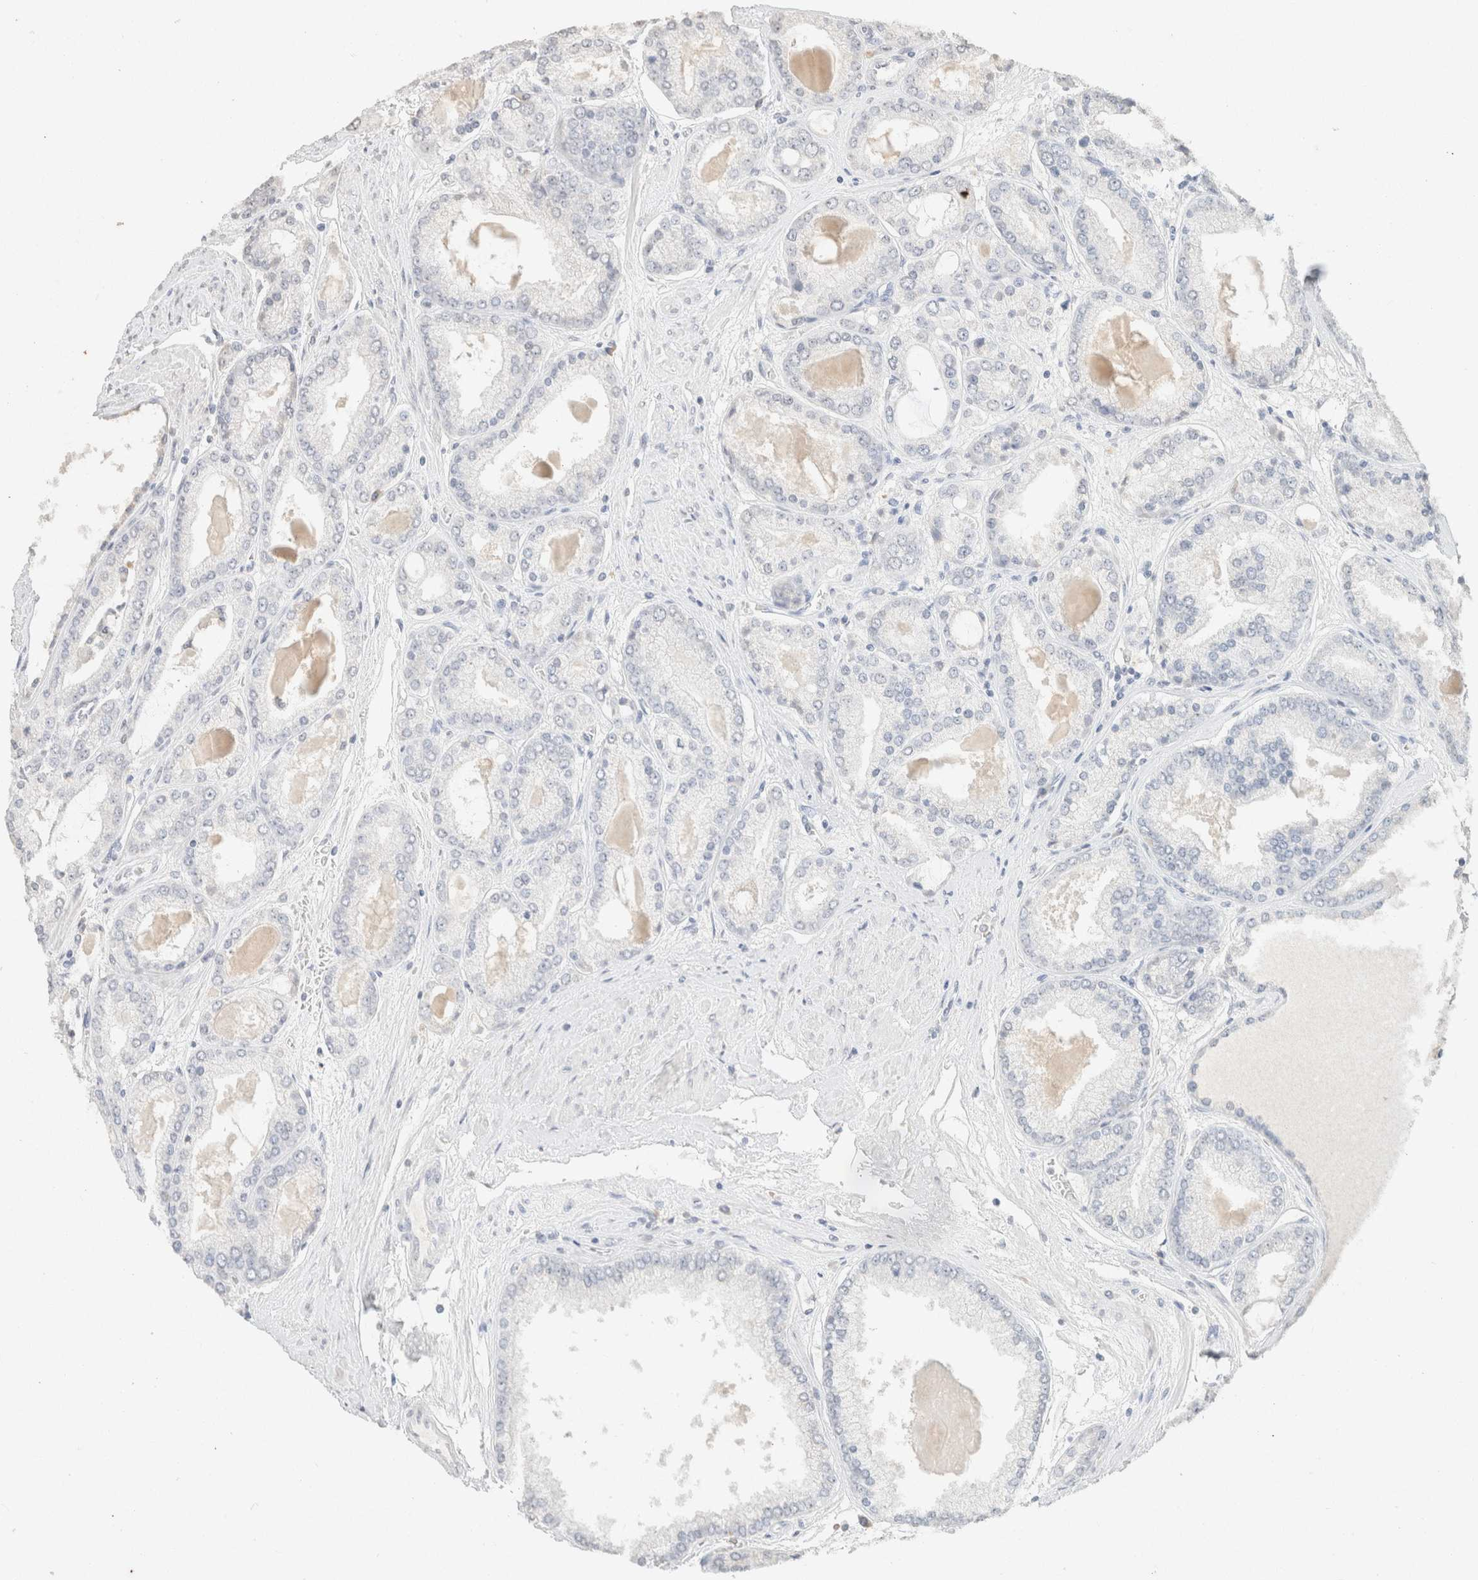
{"staining": {"intensity": "negative", "quantity": "none", "location": "none"}, "tissue": "prostate cancer", "cell_type": "Tumor cells", "image_type": "cancer", "snomed": [{"axis": "morphology", "description": "Adenocarcinoma, High grade"}, {"axis": "topography", "description": "Prostate"}], "caption": "This image is of prostate cancer (adenocarcinoma (high-grade)) stained with immunohistochemistry (IHC) to label a protein in brown with the nuclei are counter-stained blue. There is no expression in tumor cells.", "gene": "CPA1", "patient": {"sex": "male", "age": 59}}